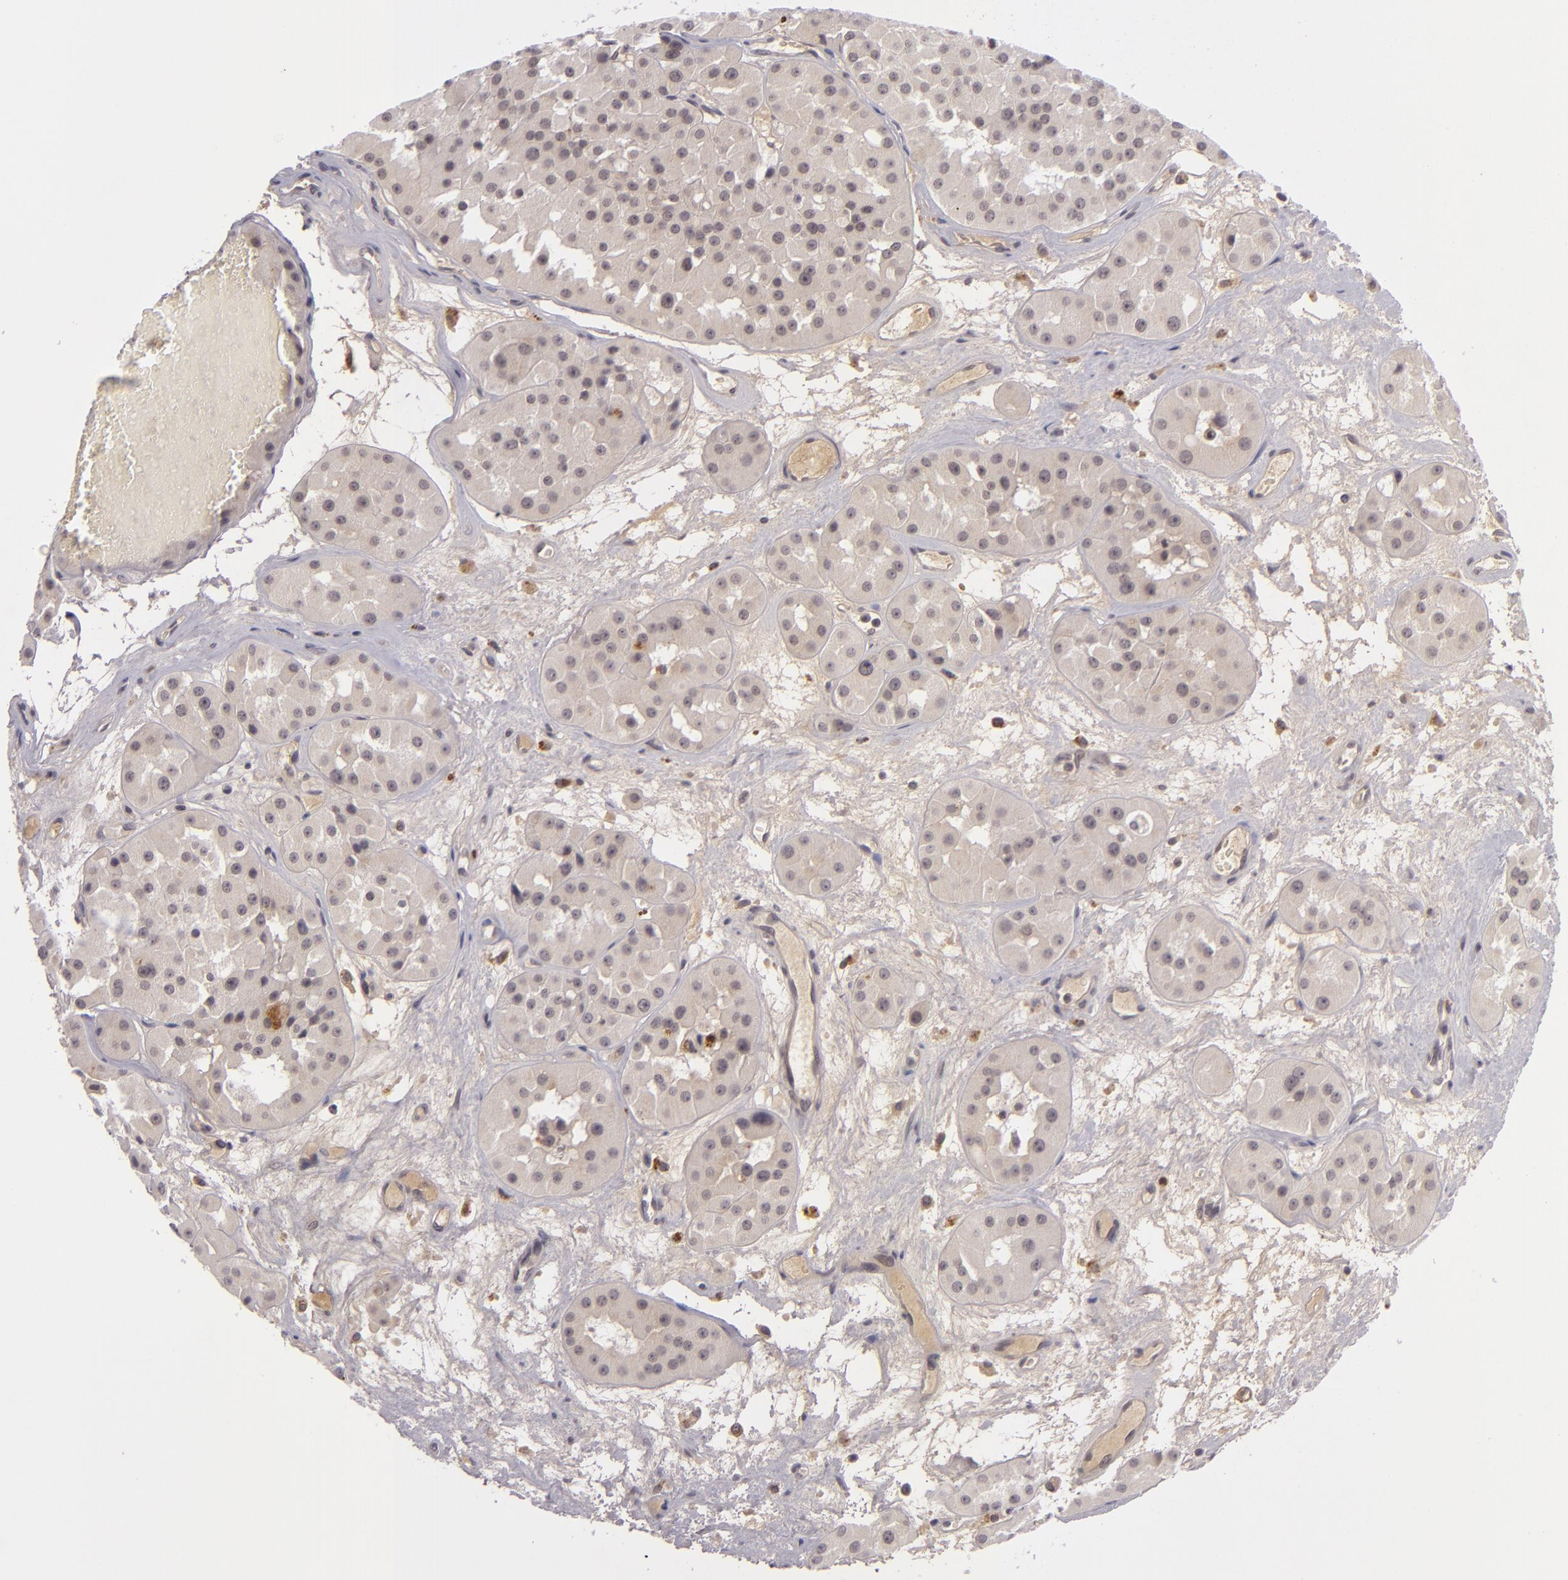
{"staining": {"intensity": "weak", "quantity": "25%-75%", "location": "cytoplasmic/membranous"}, "tissue": "renal cancer", "cell_type": "Tumor cells", "image_type": "cancer", "snomed": [{"axis": "morphology", "description": "Adenocarcinoma, uncertain malignant potential"}, {"axis": "topography", "description": "Kidney"}], "caption": "Protein staining shows weak cytoplasmic/membranous expression in about 25%-75% of tumor cells in adenocarcinoma,  uncertain malignant potential (renal).", "gene": "CASP8", "patient": {"sex": "male", "age": 63}}